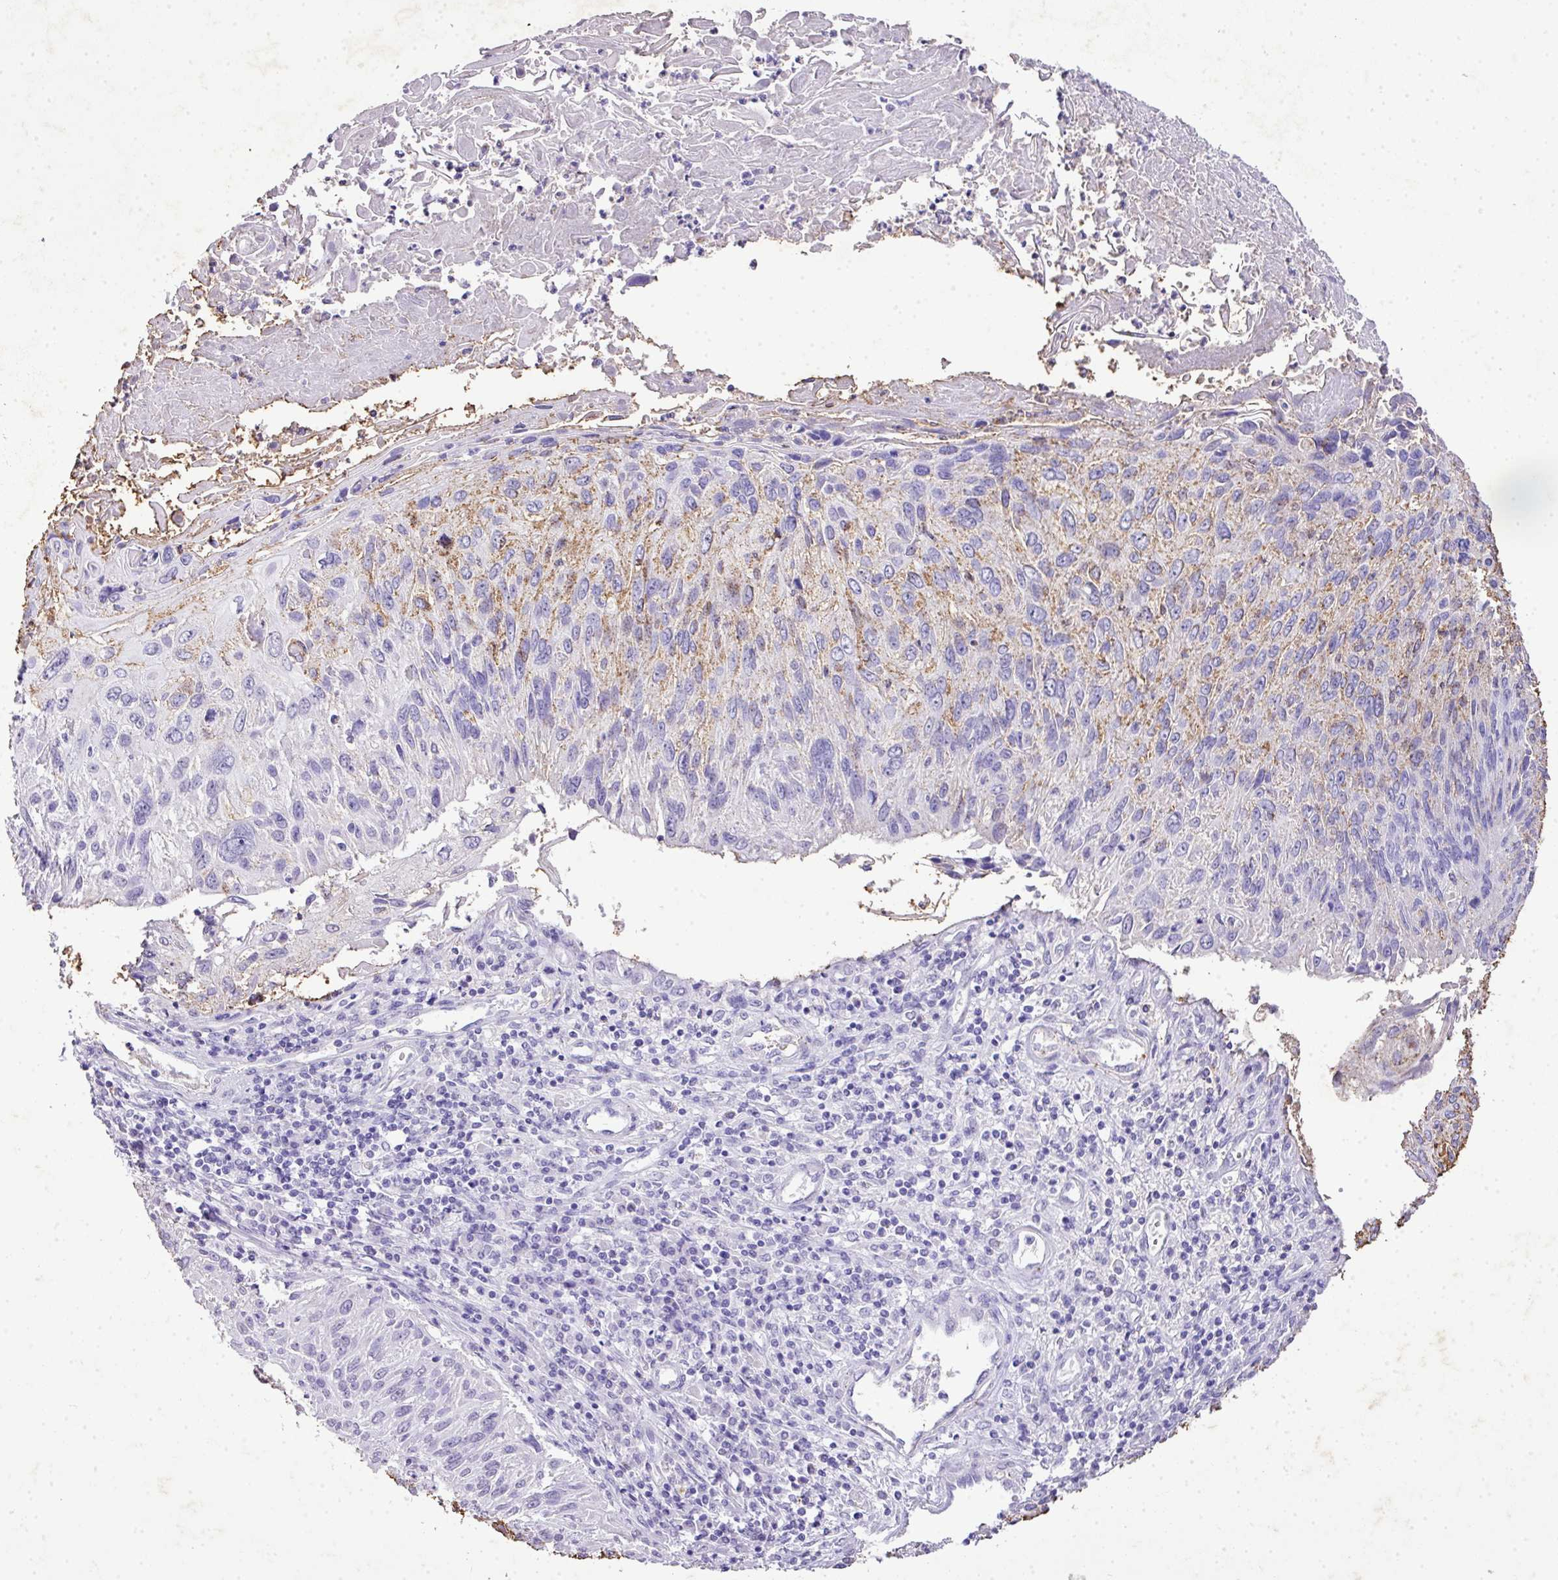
{"staining": {"intensity": "moderate", "quantity": "<25%", "location": "cytoplasmic/membranous"}, "tissue": "cervical cancer", "cell_type": "Tumor cells", "image_type": "cancer", "snomed": [{"axis": "morphology", "description": "Squamous cell carcinoma, NOS"}, {"axis": "topography", "description": "Cervix"}], "caption": "A high-resolution histopathology image shows immunohistochemistry staining of squamous cell carcinoma (cervical), which exhibits moderate cytoplasmic/membranous positivity in approximately <25% of tumor cells.", "gene": "KCNJ11", "patient": {"sex": "female", "age": 51}}